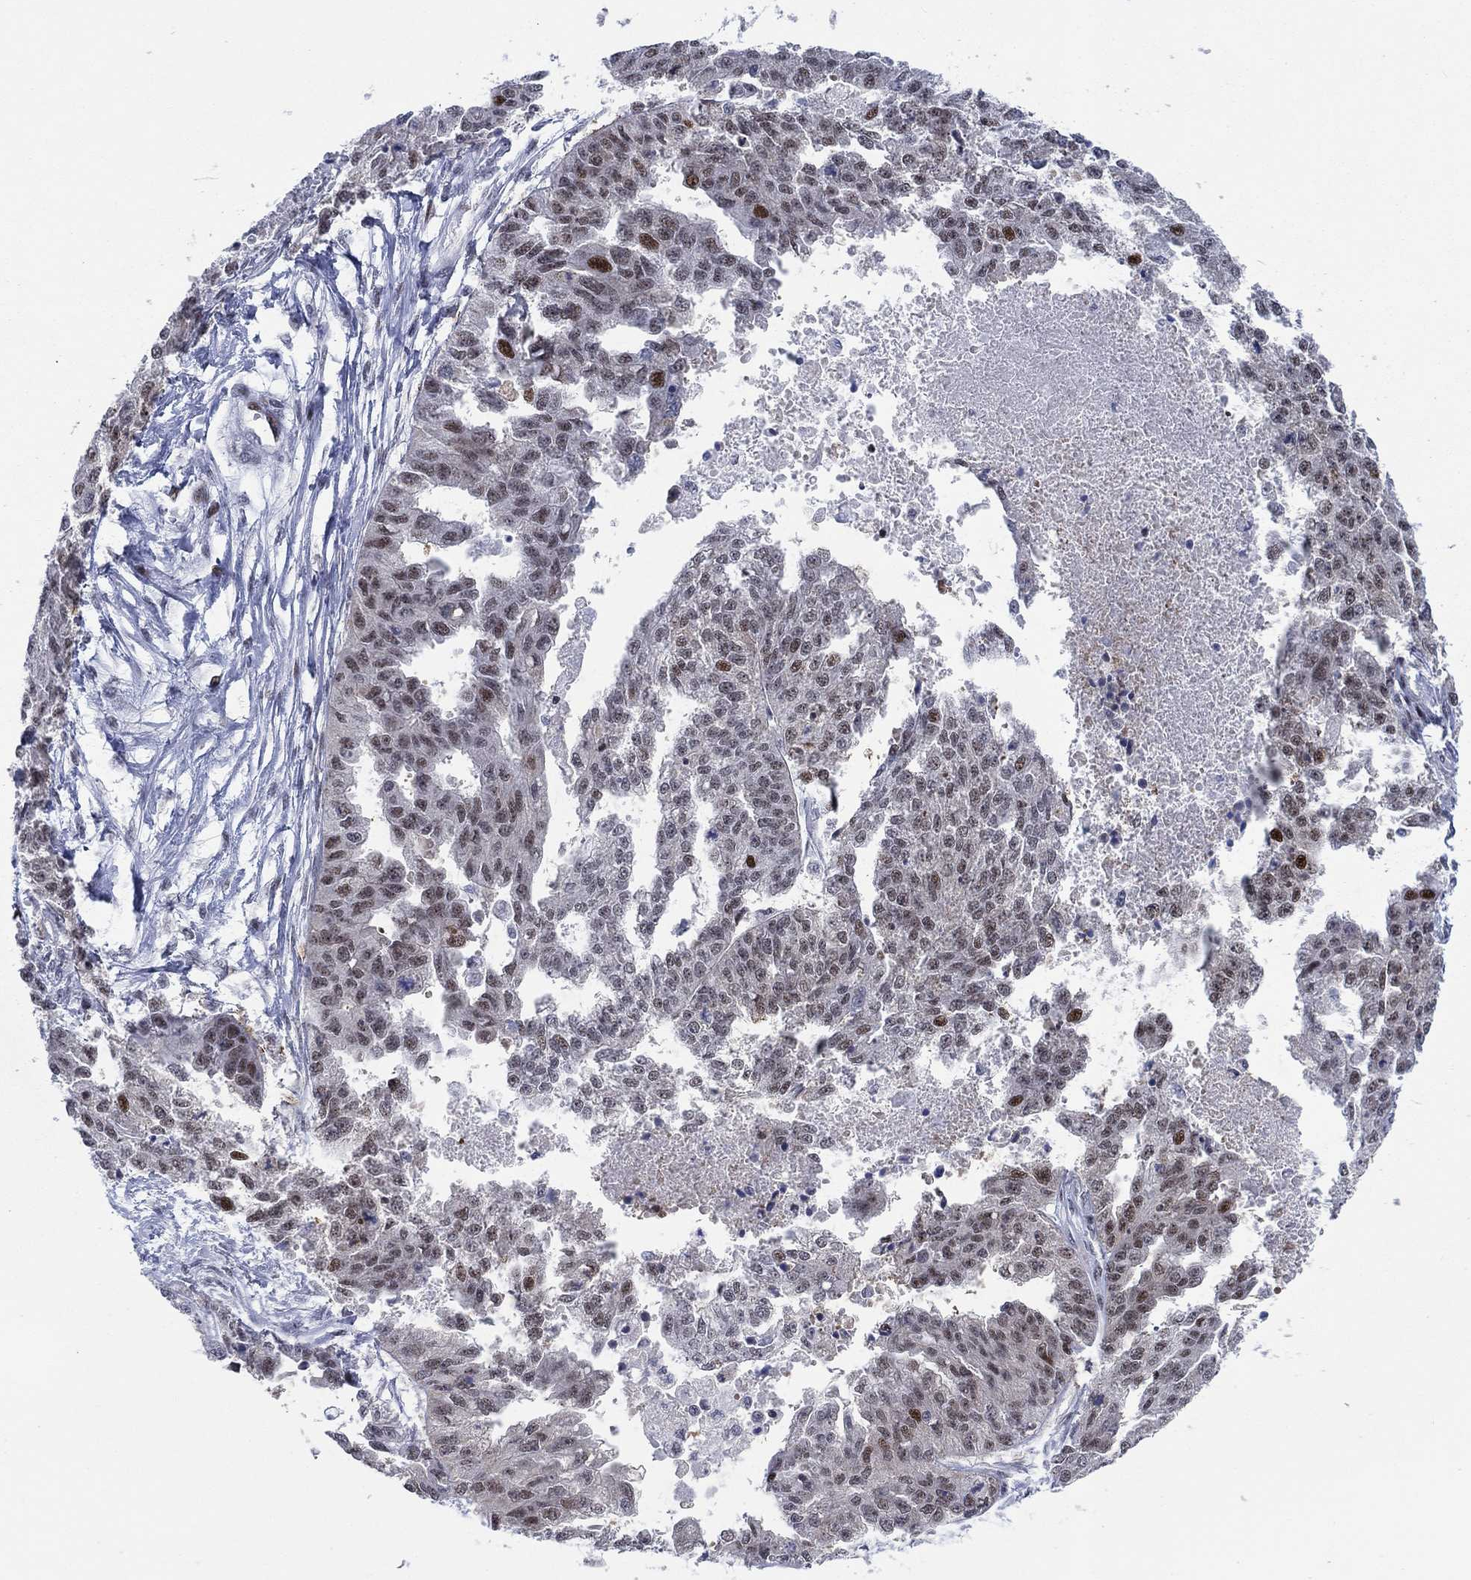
{"staining": {"intensity": "moderate", "quantity": "<25%", "location": "nuclear"}, "tissue": "ovarian cancer", "cell_type": "Tumor cells", "image_type": "cancer", "snomed": [{"axis": "morphology", "description": "Cystadenocarcinoma, serous, NOS"}, {"axis": "topography", "description": "Ovary"}], "caption": "Moderate nuclear protein staining is identified in approximately <25% of tumor cells in serous cystadenocarcinoma (ovarian).", "gene": "NEU3", "patient": {"sex": "female", "age": 58}}